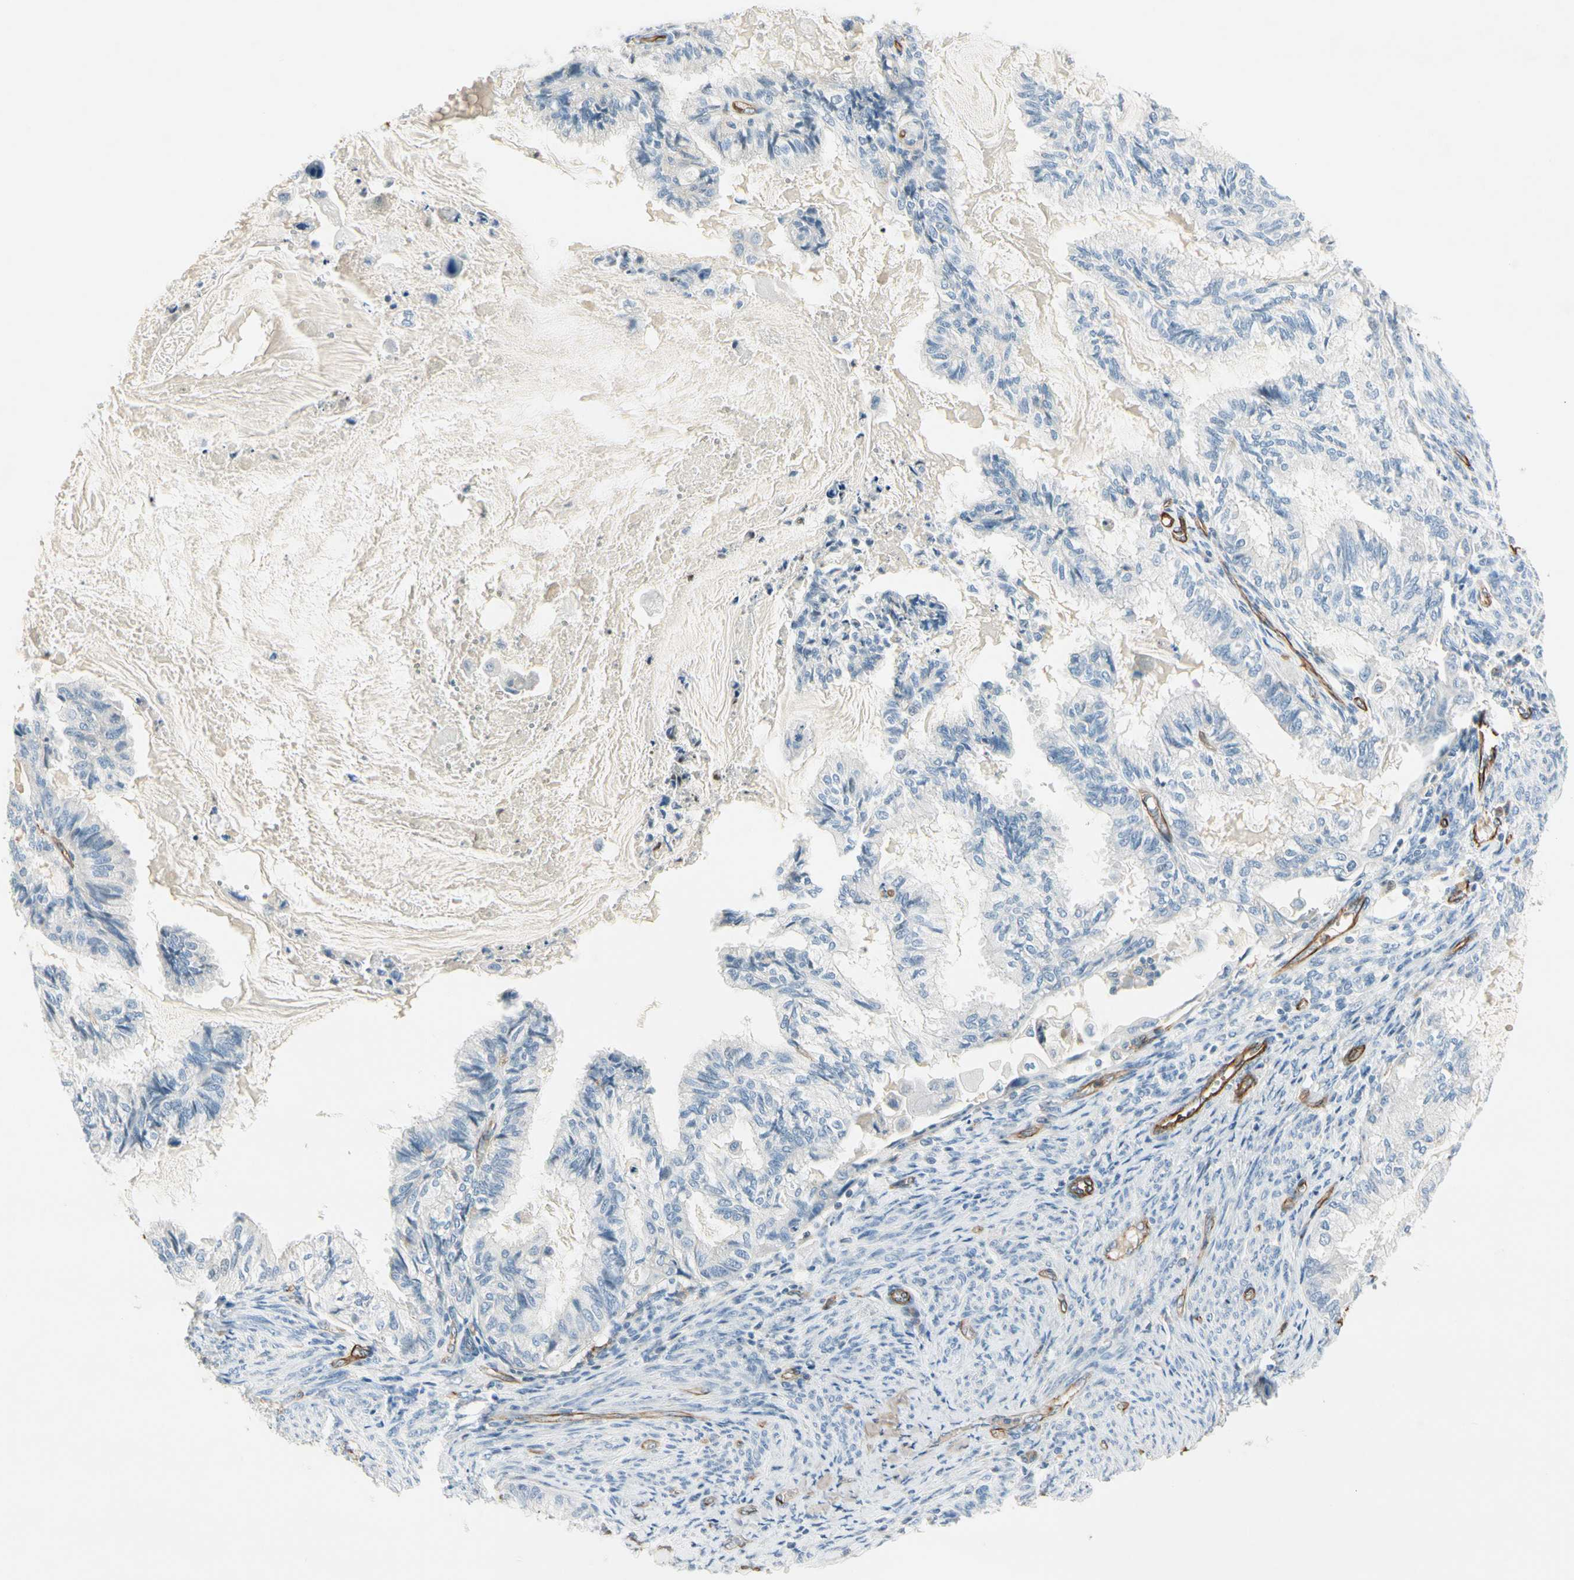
{"staining": {"intensity": "negative", "quantity": "none", "location": "none"}, "tissue": "cervical cancer", "cell_type": "Tumor cells", "image_type": "cancer", "snomed": [{"axis": "morphology", "description": "Normal tissue, NOS"}, {"axis": "morphology", "description": "Adenocarcinoma, NOS"}, {"axis": "topography", "description": "Cervix"}, {"axis": "topography", "description": "Endometrium"}], "caption": "Tumor cells are negative for brown protein staining in cervical cancer (adenocarcinoma).", "gene": "CD93", "patient": {"sex": "female", "age": 86}}